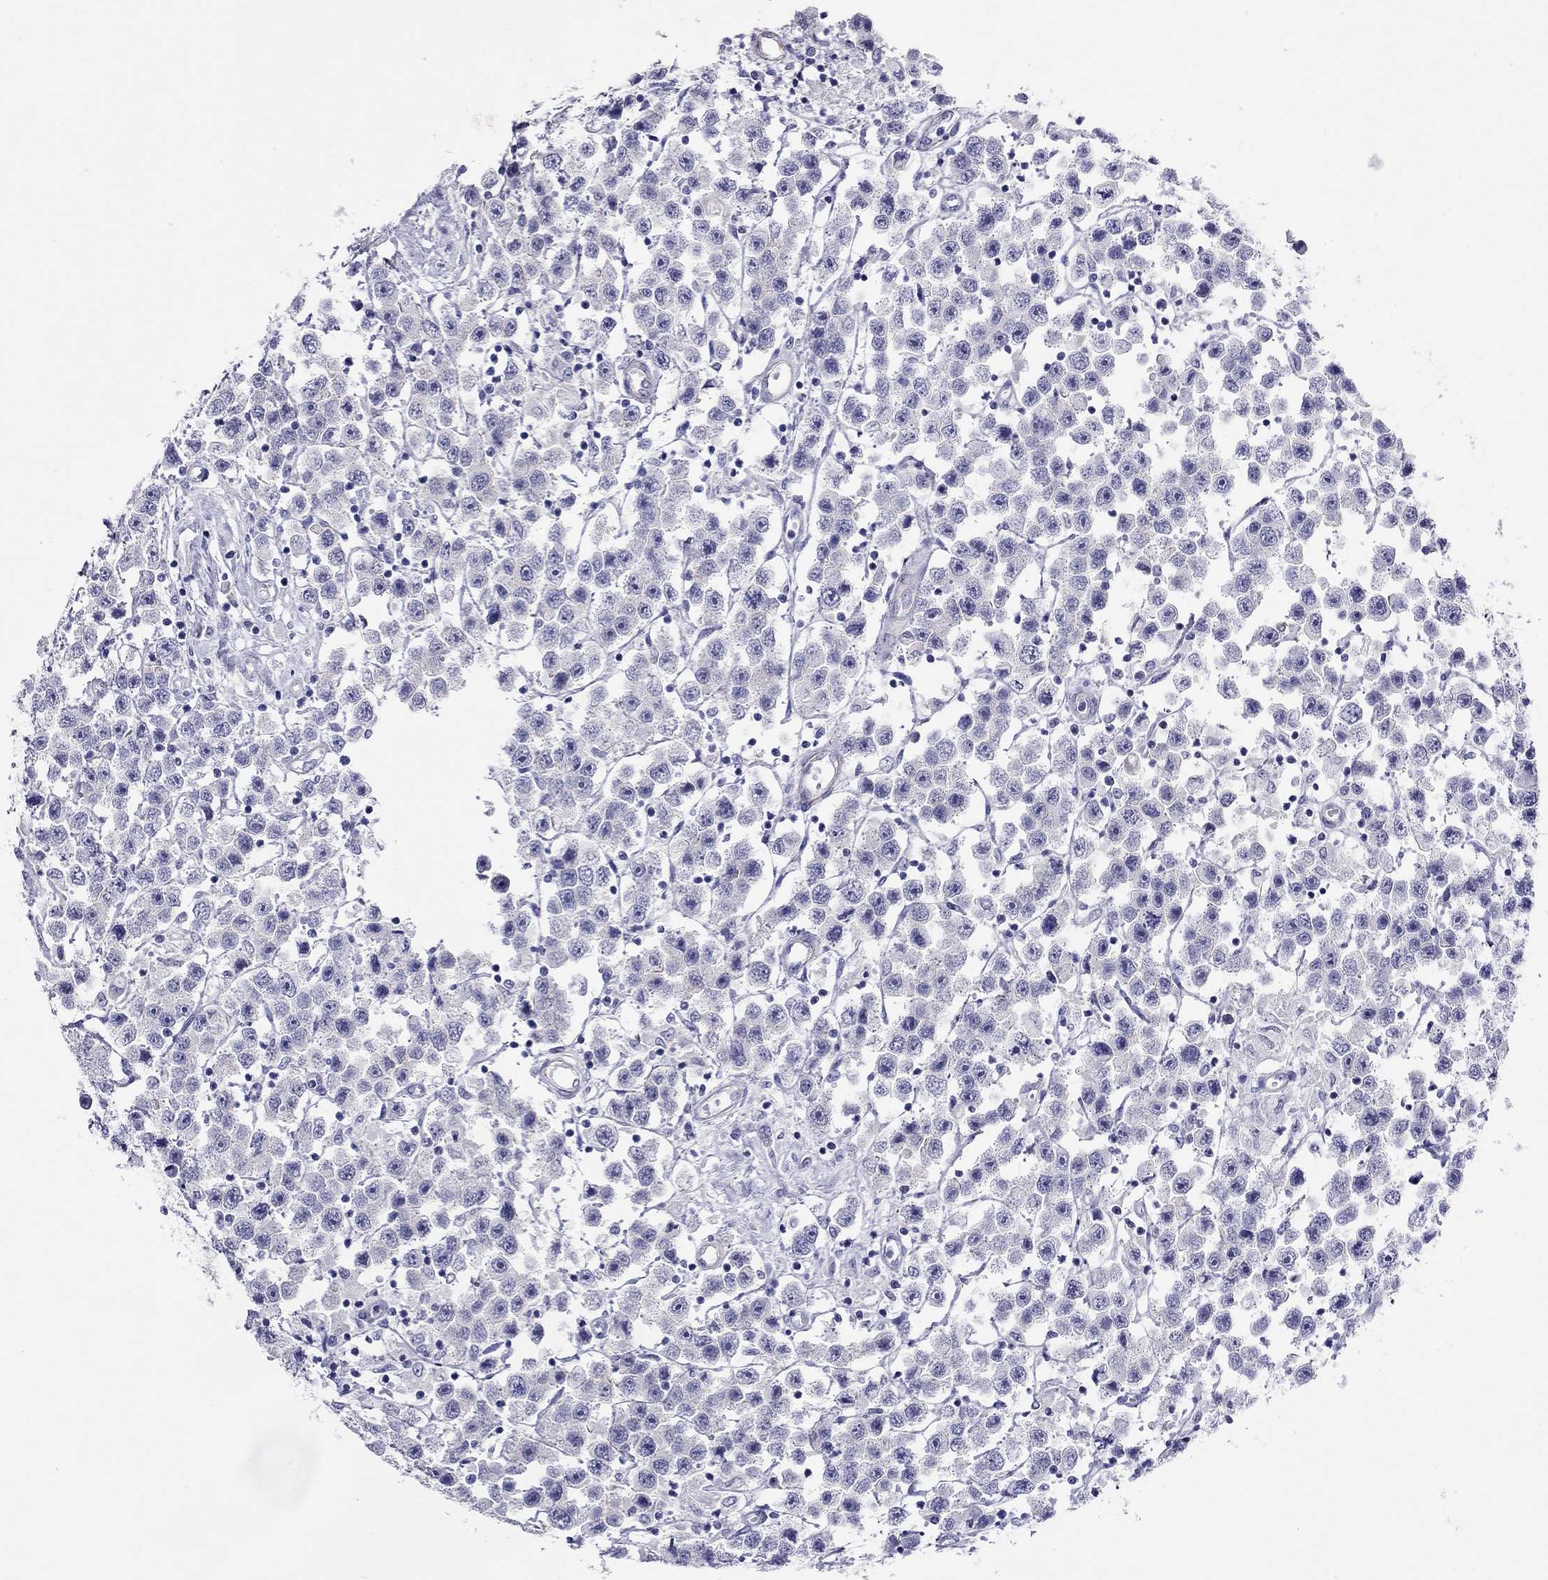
{"staining": {"intensity": "negative", "quantity": "none", "location": "none"}, "tissue": "testis cancer", "cell_type": "Tumor cells", "image_type": "cancer", "snomed": [{"axis": "morphology", "description": "Seminoma, NOS"}, {"axis": "topography", "description": "Testis"}], "caption": "Human testis cancer (seminoma) stained for a protein using IHC exhibits no expression in tumor cells.", "gene": "MYMX", "patient": {"sex": "male", "age": 45}}